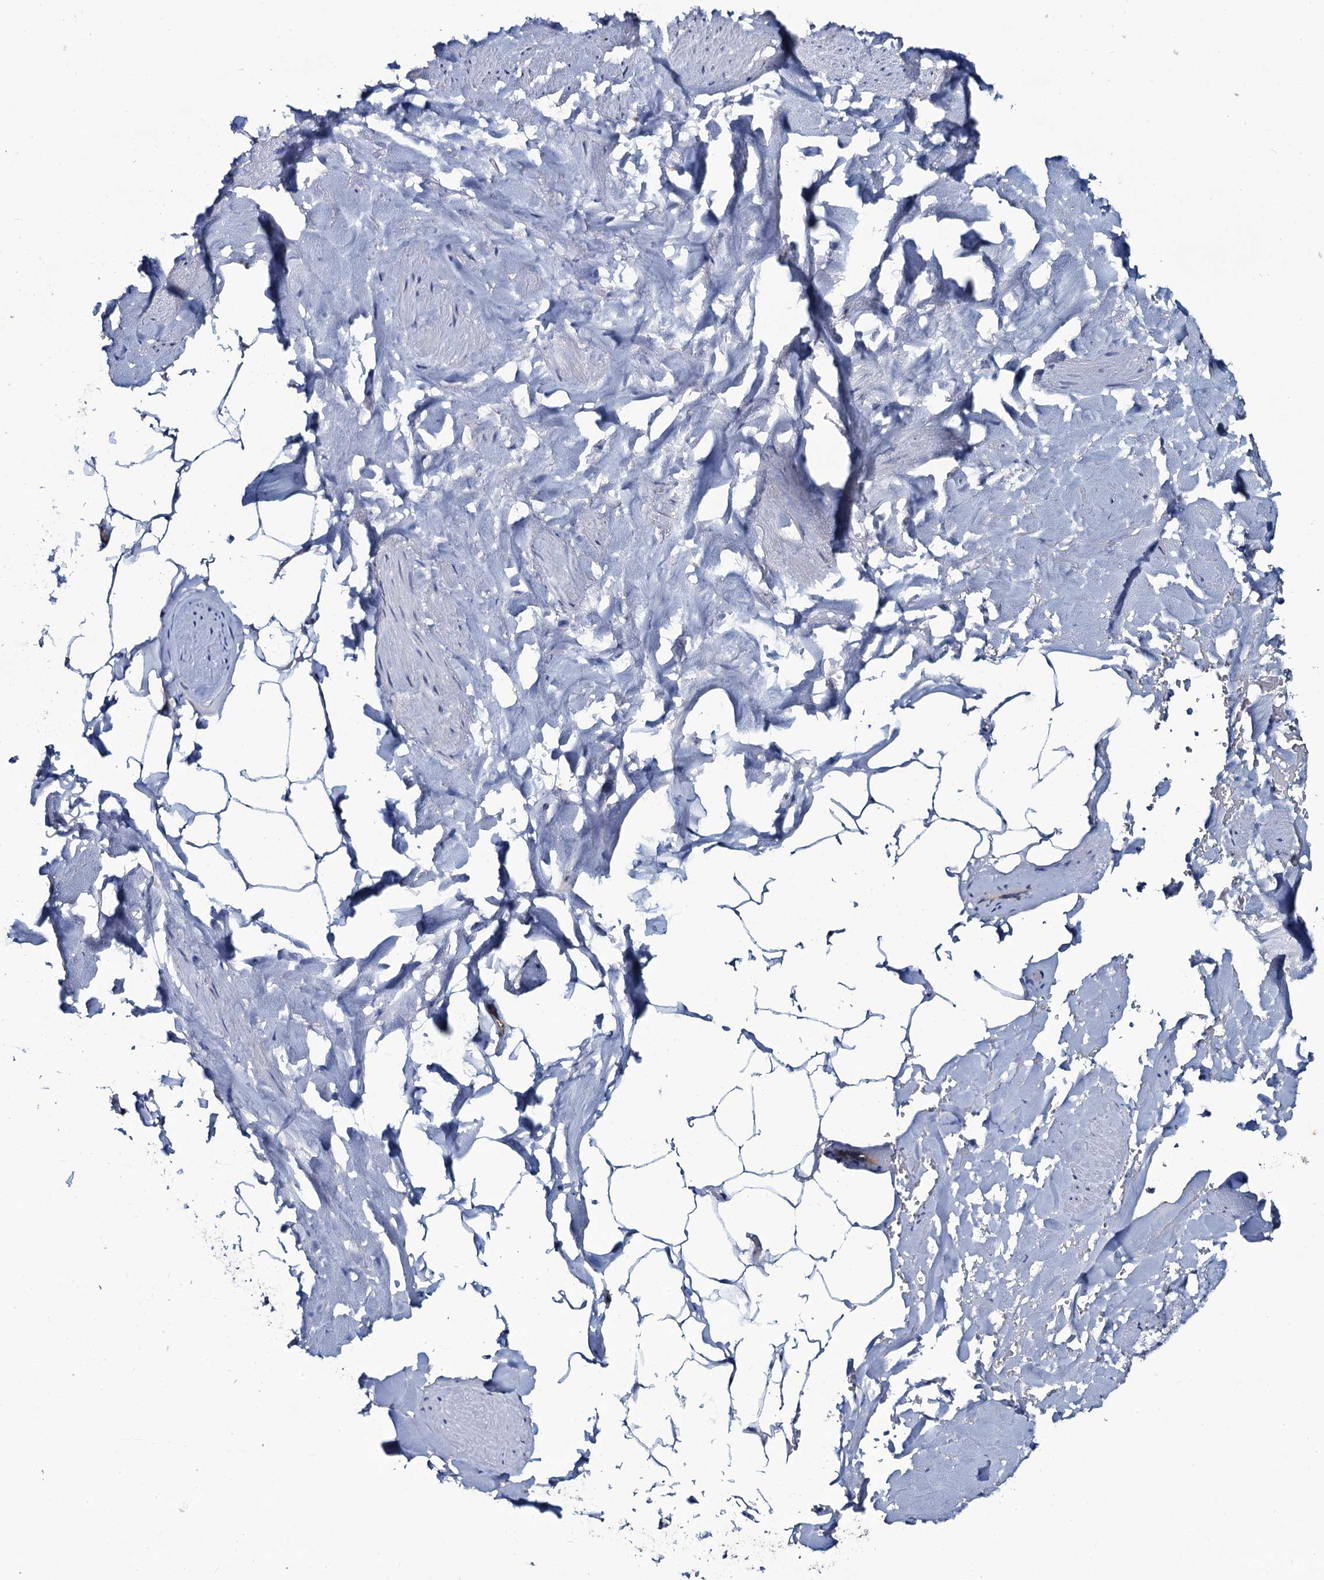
{"staining": {"intensity": "negative", "quantity": "none", "location": "none"}, "tissue": "adipose tissue", "cell_type": "Adipocytes", "image_type": "normal", "snomed": [{"axis": "morphology", "description": "Normal tissue, NOS"}, {"axis": "morphology", "description": "Adenocarcinoma, Low grade"}, {"axis": "topography", "description": "Prostate"}, {"axis": "topography", "description": "Peripheral nerve tissue"}], "caption": "Immunohistochemistry photomicrograph of unremarkable adipose tissue: human adipose tissue stained with DAB (3,3'-diaminobenzidine) shows no significant protein staining in adipocytes.", "gene": "SNAP23", "patient": {"sex": "male", "age": 63}}